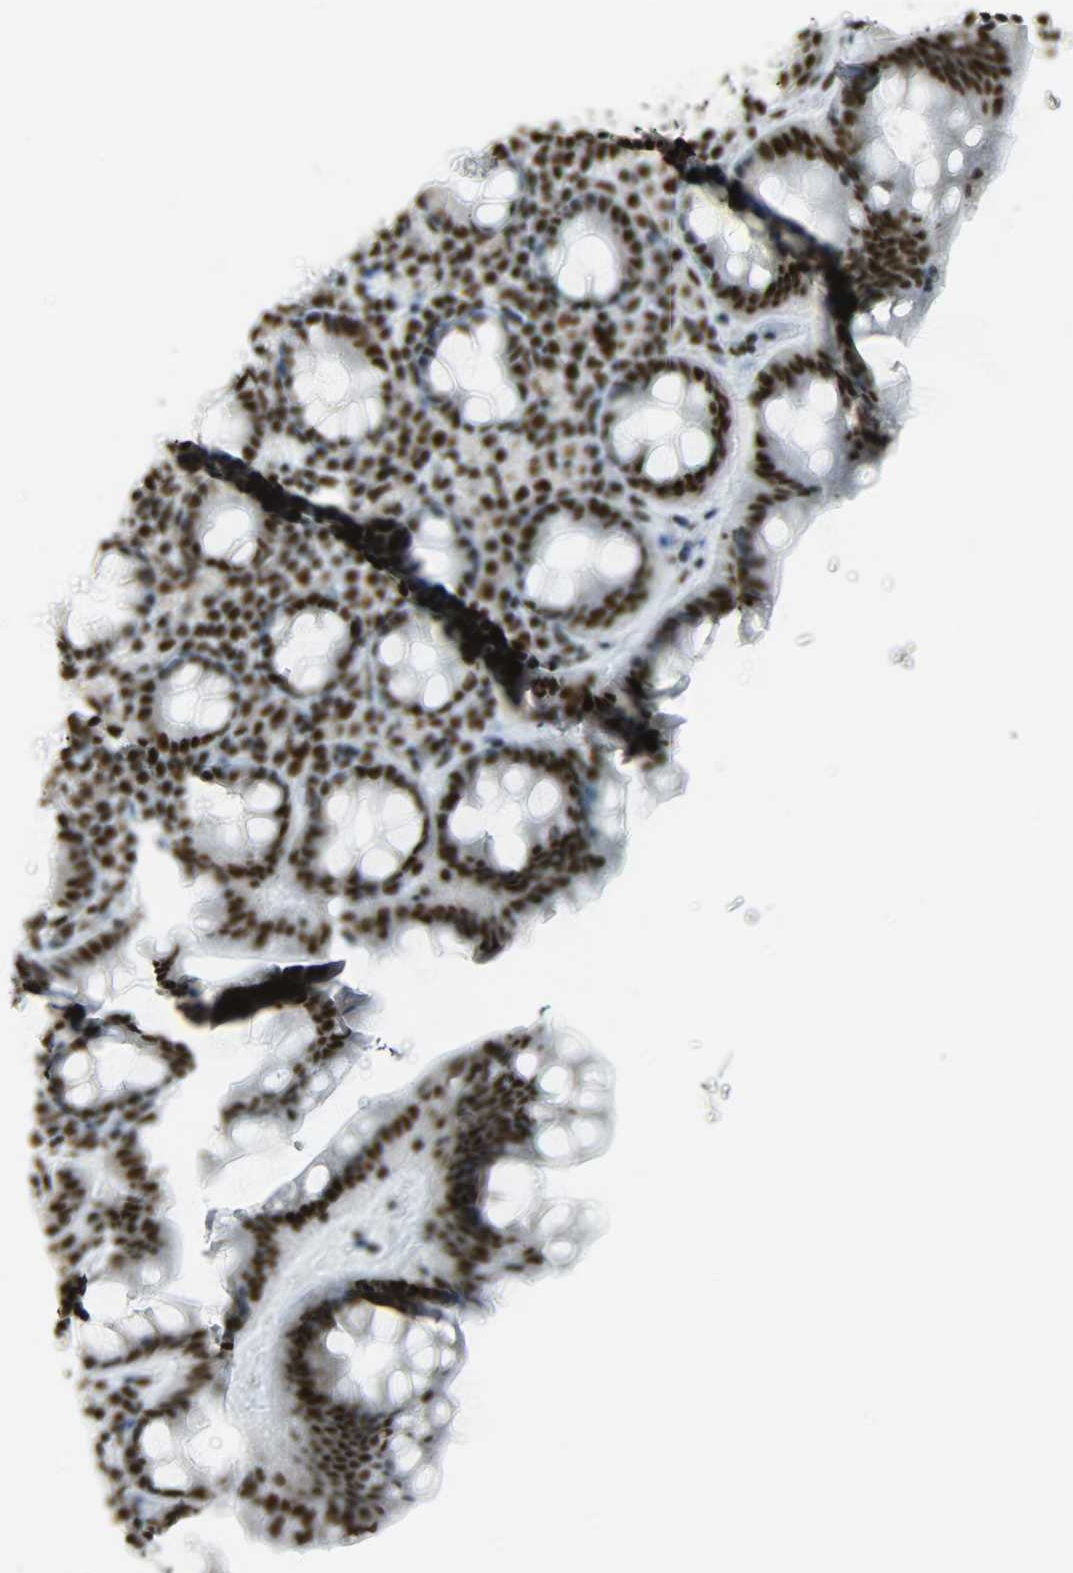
{"staining": {"intensity": "strong", "quantity": ">75%", "location": "nuclear"}, "tissue": "rectum", "cell_type": "Glandular cells", "image_type": "normal", "snomed": [{"axis": "morphology", "description": "Normal tissue, NOS"}, {"axis": "topography", "description": "Rectum"}], "caption": "Protein expression analysis of normal human rectum reveals strong nuclear positivity in about >75% of glandular cells. (brown staining indicates protein expression, while blue staining denotes nuclei).", "gene": "SNRPA", "patient": {"sex": "male", "age": 92}}